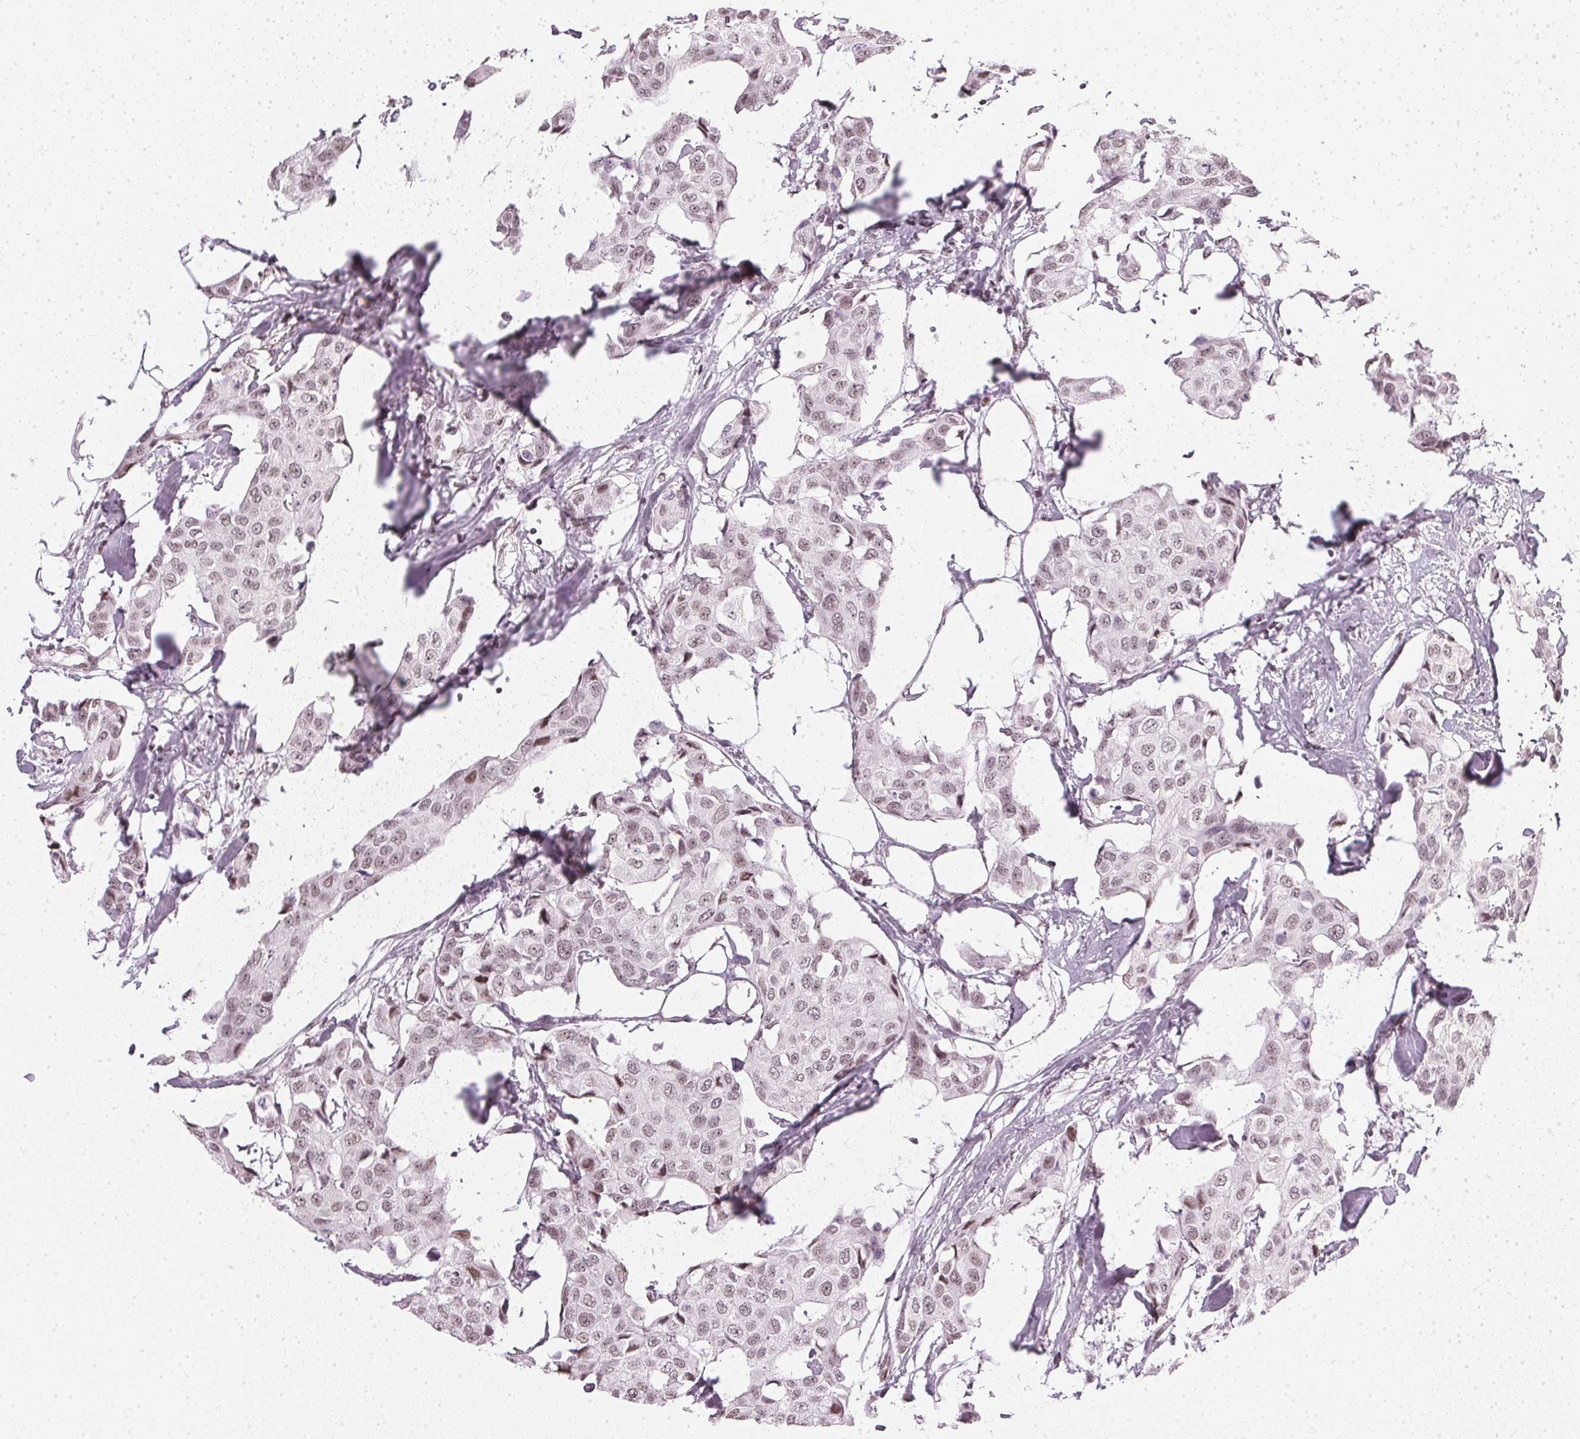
{"staining": {"intensity": "weak", "quantity": ">75%", "location": "nuclear"}, "tissue": "breast cancer", "cell_type": "Tumor cells", "image_type": "cancer", "snomed": [{"axis": "morphology", "description": "Duct carcinoma"}, {"axis": "topography", "description": "Breast"}], "caption": "A photomicrograph showing weak nuclear staining in about >75% of tumor cells in breast cancer (invasive ductal carcinoma), as visualized by brown immunohistochemical staining.", "gene": "DNAJC6", "patient": {"sex": "female", "age": 80}}